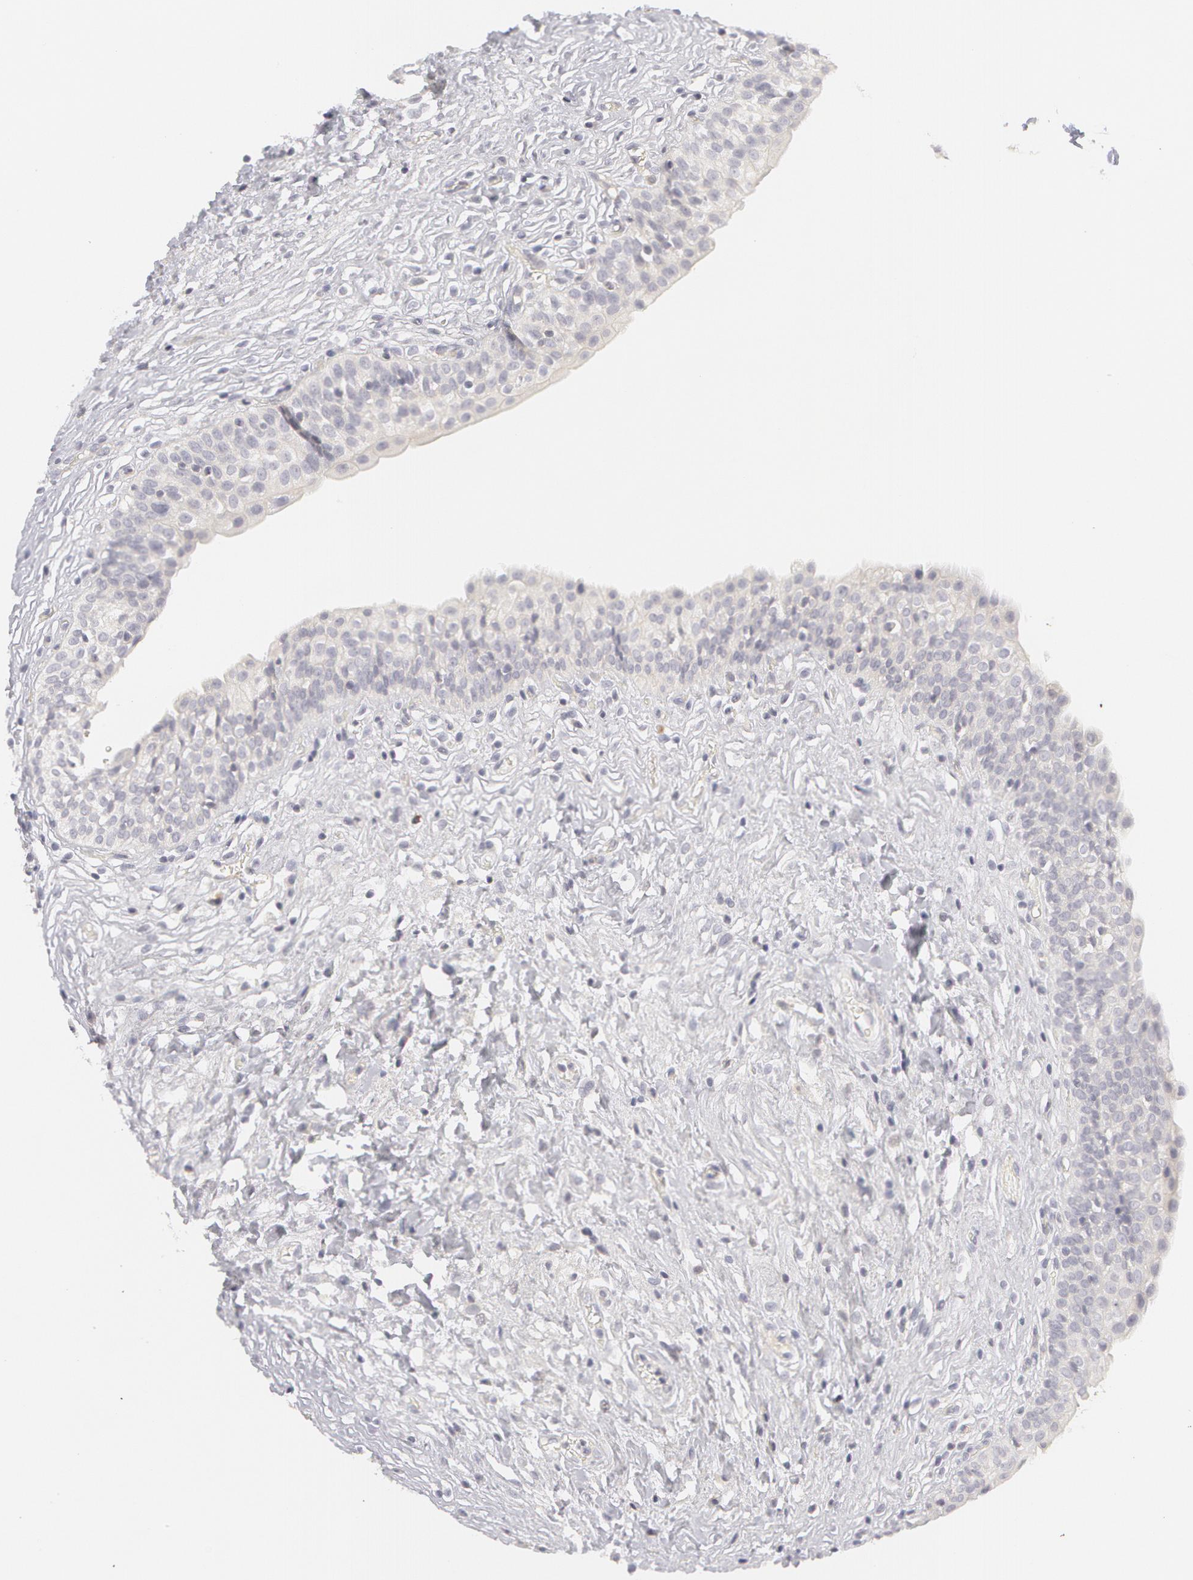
{"staining": {"intensity": "negative", "quantity": "none", "location": "none"}, "tissue": "urinary bladder", "cell_type": "Urothelial cells", "image_type": "normal", "snomed": [{"axis": "morphology", "description": "Adenocarcinoma, NOS"}, {"axis": "topography", "description": "Urinary bladder"}], "caption": "High power microscopy micrograph of an immunohistochemistry image of benign urinary bladder, revealing no significant expression in urothelial cells.", "gene": "ABCB1", "patient": {"sex": "male", "age": 61}}